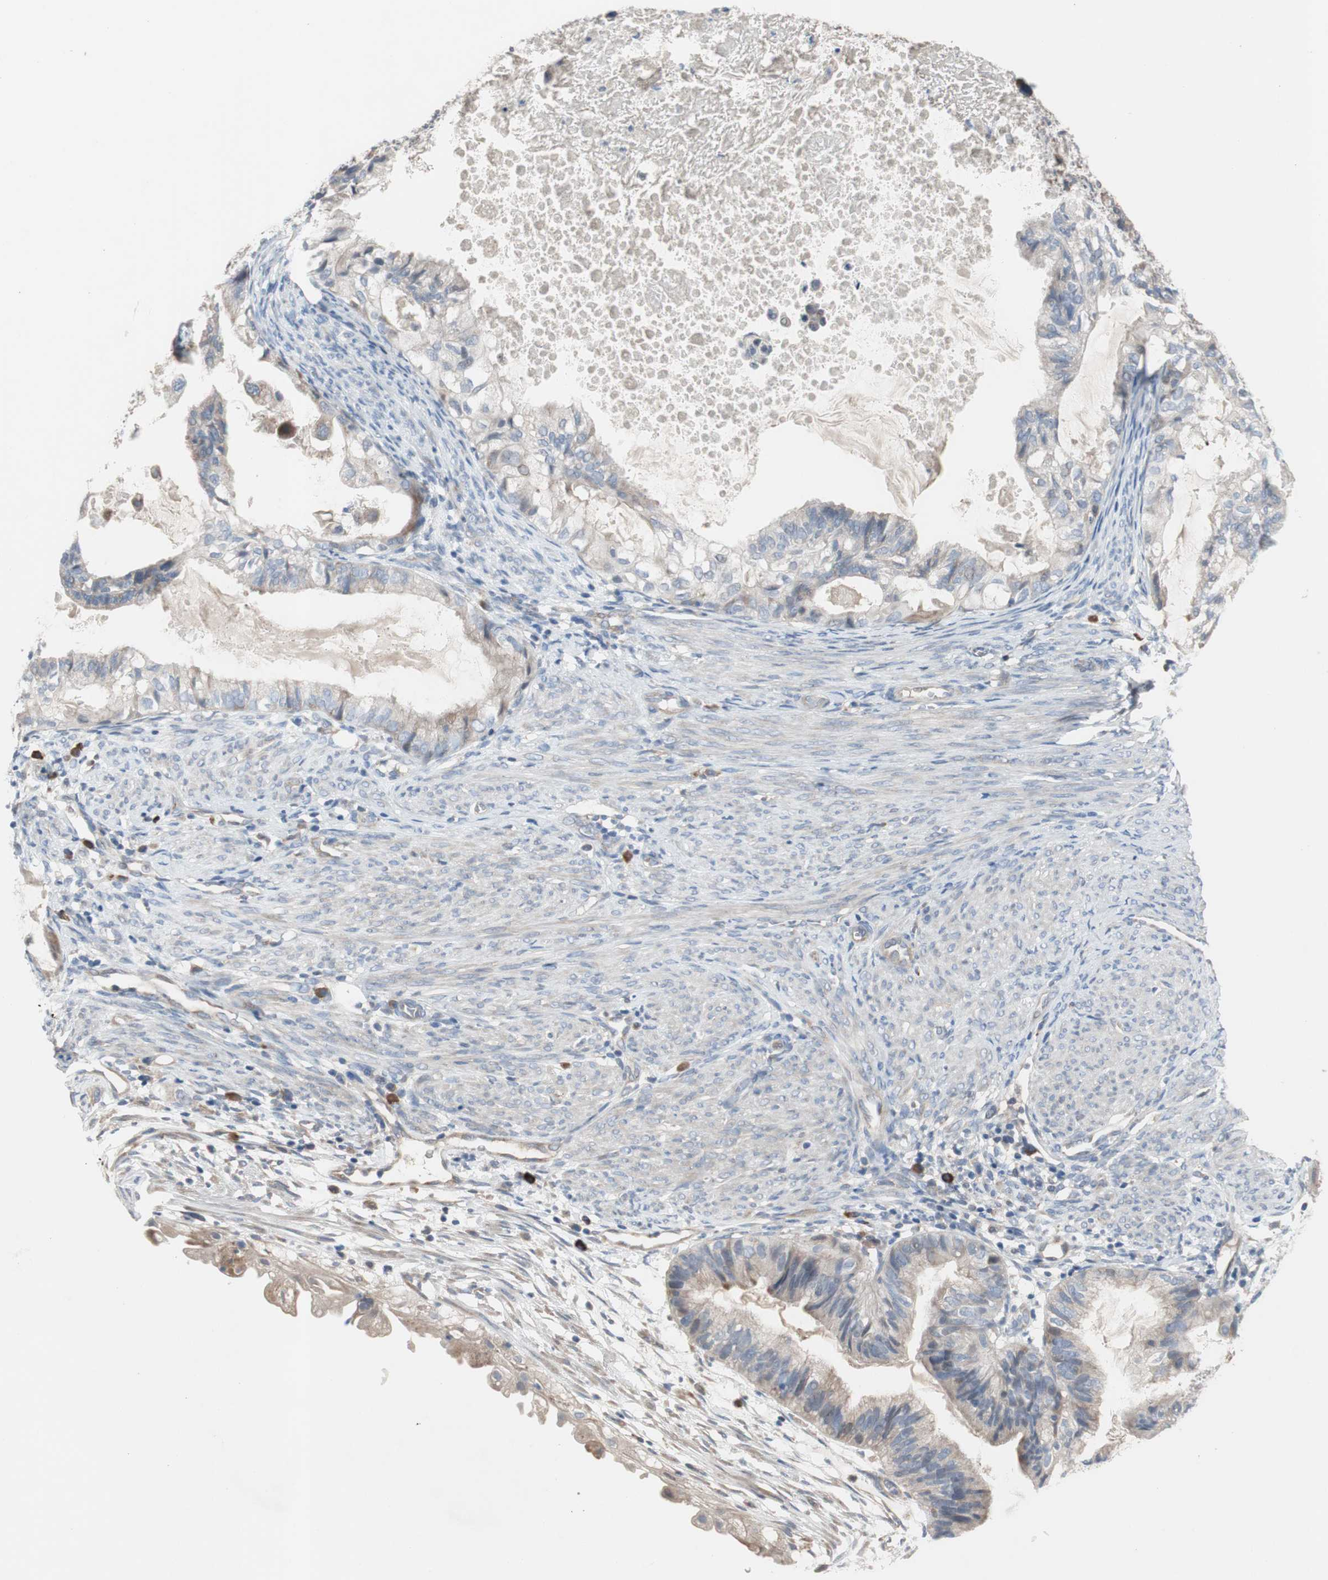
{"staining": {"intensity": "weak", "quantity": "25%-75%", "location": "cytoplasmic/membranous"}, "tissue": "cervical cancer", "cell_type": "Tumor cells", "image_type": "cancer", "snomed": [{"axis": "morphology", "description": "Normal tissue, NOS"}, {"axis": "morphology", "description": "Adenocarcinoma, NOS"}, {"axis": "topography", "description": "Cervix"}, {"axis": "topography", "description": "Endometrium"}], "caption": "The immunohistochemical stain labels weak cytoplasmic/membranous positivity in tumor cells of cervical adenocarcinoma tissue. The protein of interest is stained brown, and the nuclei are stained in blue (DAB (3,3'-diaminobenzidine) IHC with brightfield microscopy, high magnification).", "gene": "TTC14", "patient": {"sex": "female", "age": 86}}